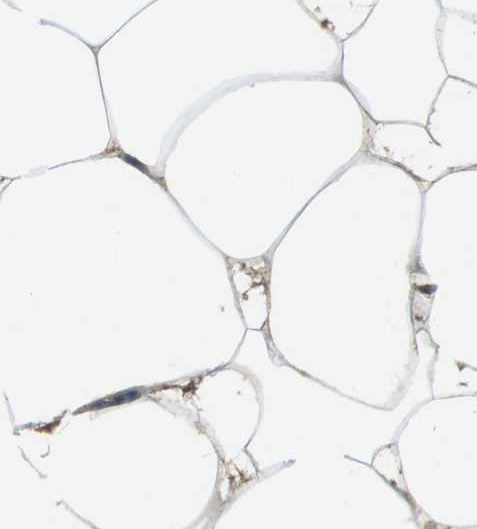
{"staining": {"intensity": "moderate", "quantity": "25%-75%", "location": "cytoplasmic/membranous"}, "tissue": "adipose tissue", "cell_type": "Adipocytes", "image_type": "normal", "snomed": [{"axis": "morphology", "description": "Normal tissue, NOS"}, {"axis": "morphology", "description": "Duct carcinoma"}, {"axis": "topography", "description": "Breast"}, {"axis": "topography", "description": "Adipose tissue"}], "caption": "A photomicrograph showing moderate cytoplasmic/membranous positivity in about 25%-75% of adipocytes in normal adipose tissue, as visualized by brown immunohistochemical staining.", "gene": "KTN1", "patient": {"sex": "female", "age": 37}}